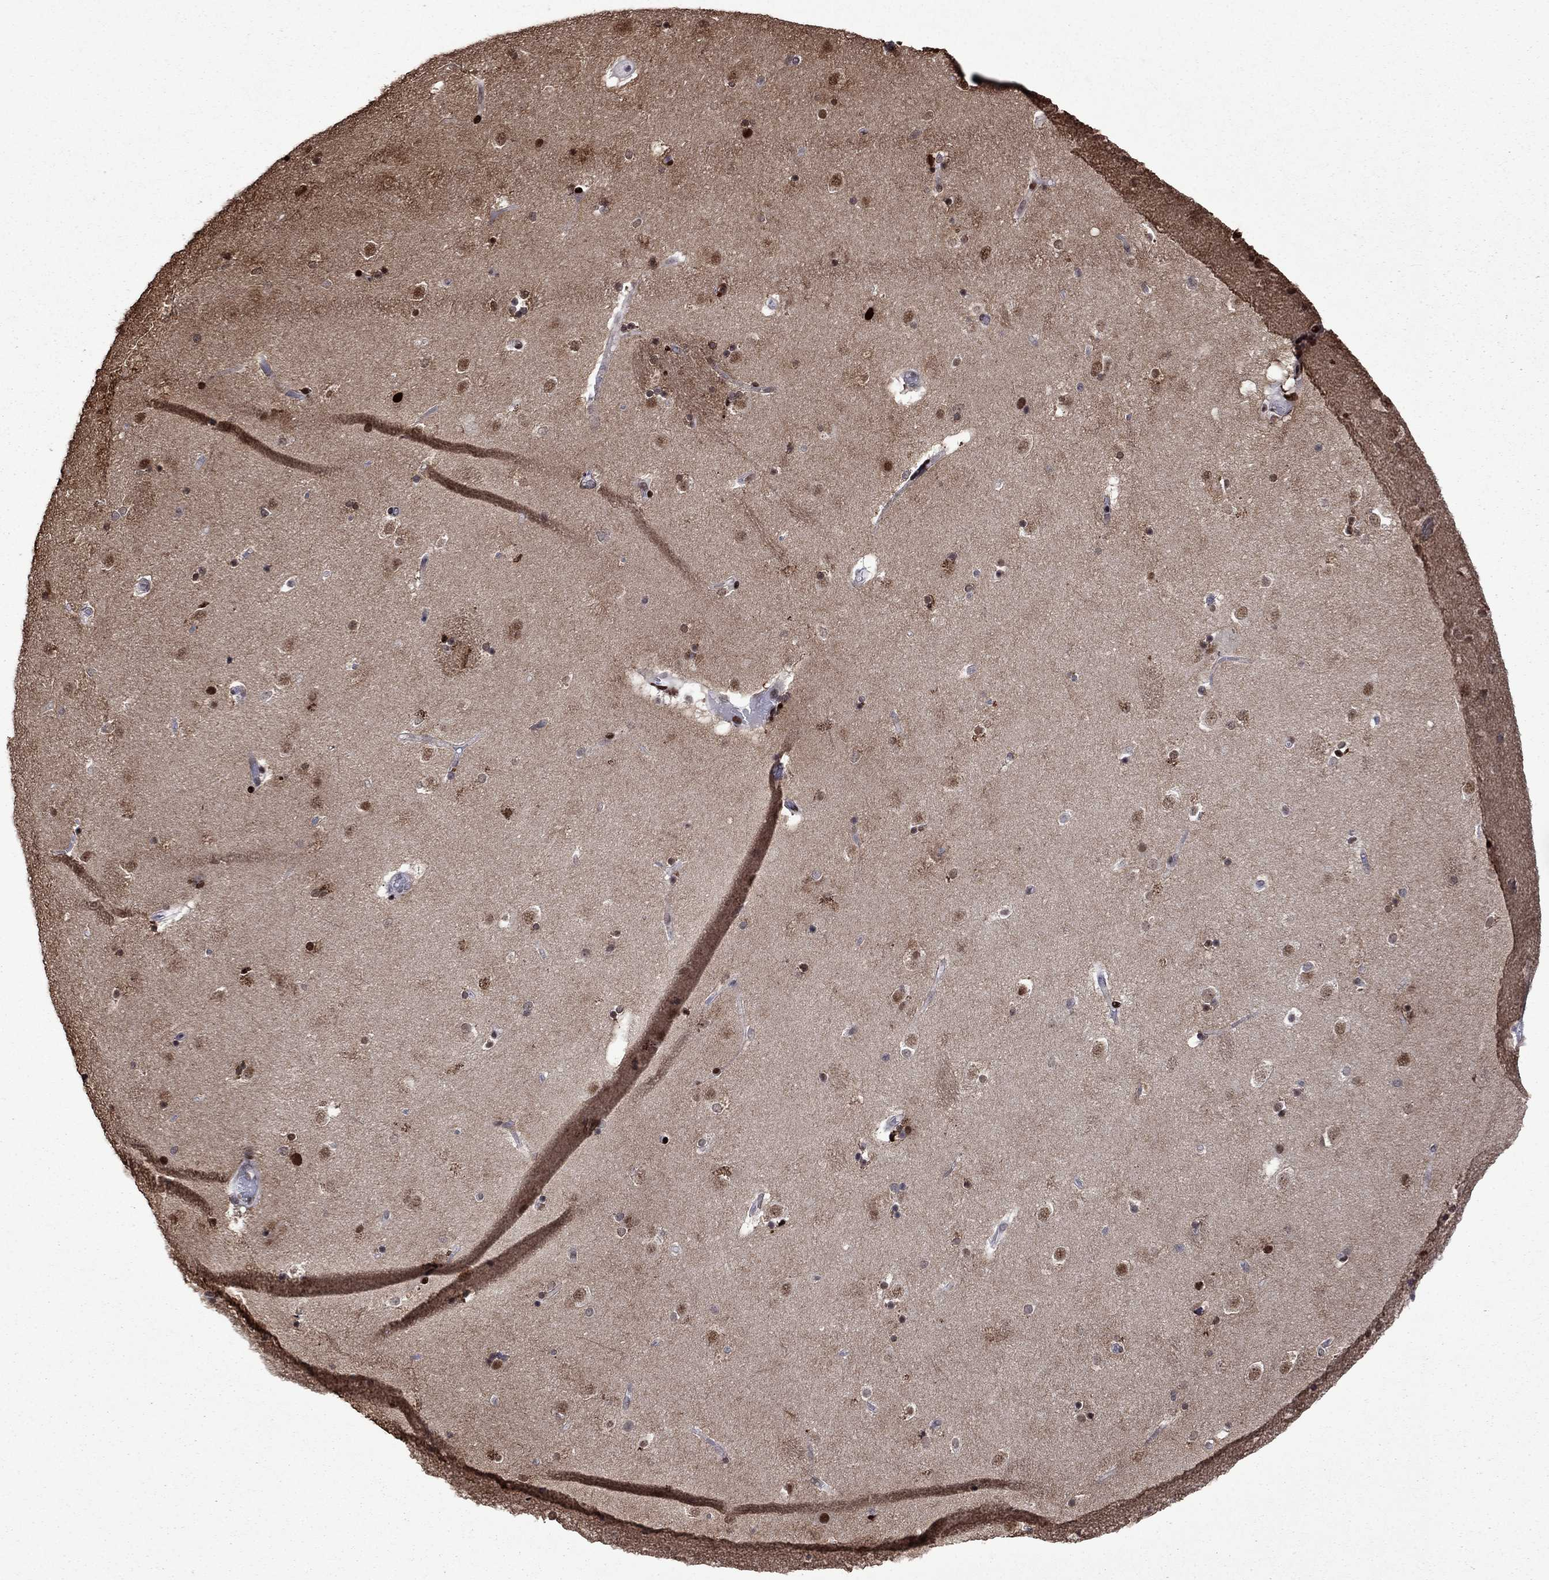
{"staining": {"intensity": "strong", "quantity": "25%-75%", "location": "nuclear"}, "tissue": "caudate", "cell_type": "Glial cells", "image_type": "normal", "snomed": [{"axis": "morphology", "description": "Normal tissue, NOS"}, {"axis": "topography", "description": "Lateral ventricle wall"}], "caption": "Caudate stained for a protein (brown) demonstrates strong nuclear positive staining in about 25%-75% of glial cells.", "gene": "LIMK1", "patient": {"sex": "male", "age": 51}}